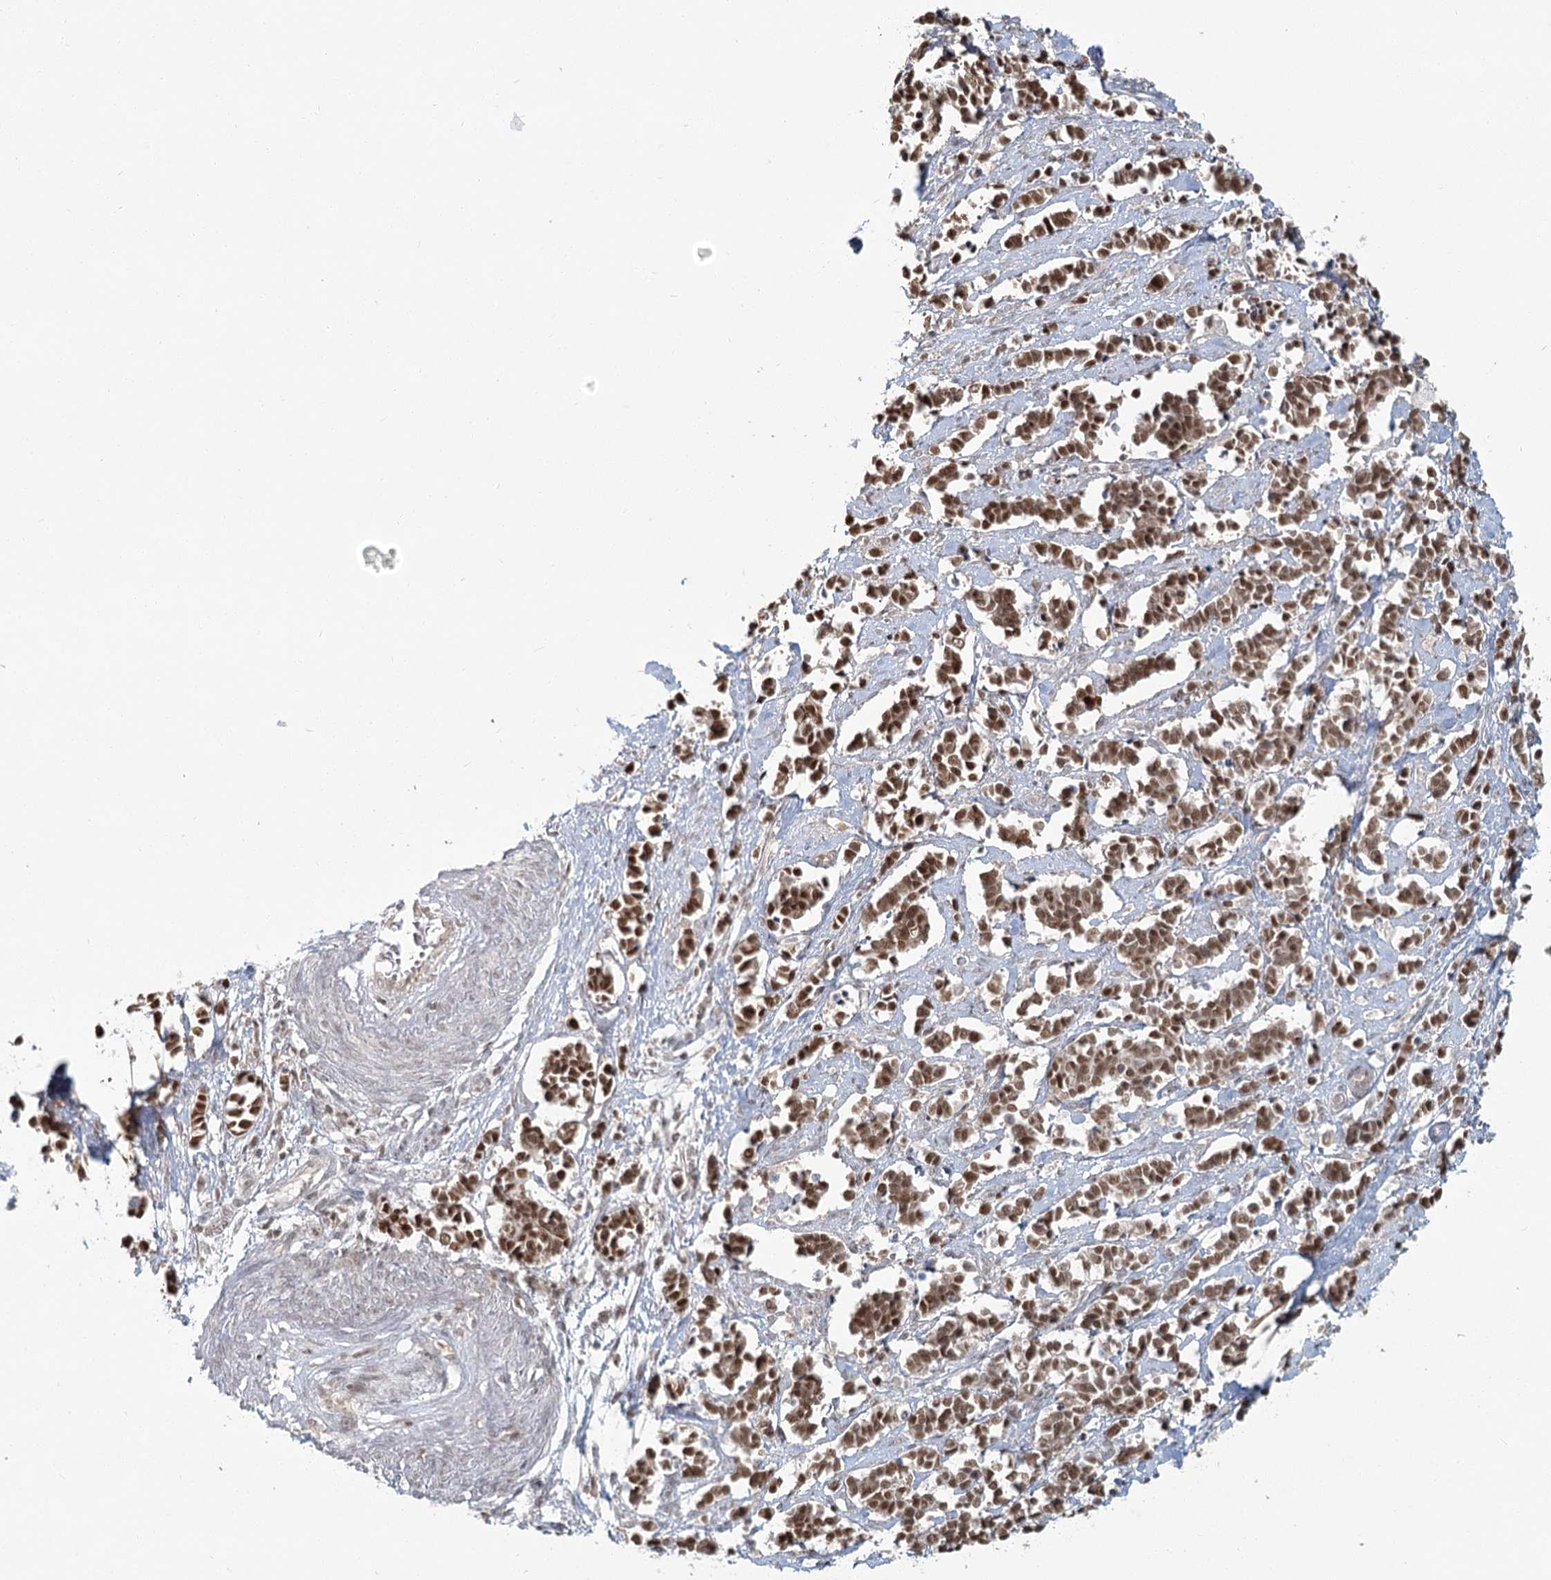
{"staining": {"intensity": "moderate", "quantity": ">75%", "location": "cytoplasmic/membranous"}, "tissue": "cervical cancer", "cell_type": "Tumor cells", "image_type": "cancer", "snomed": [{"axis": "morphology", "description": "Normal tissue, NOS"}, {"axis": "morphology", "description": "Squamous cell carcinoma, NOS"}, {"axis": "topography", "description": "Cervix"}], "caption": "This micrograph reveals cervical cancer stained with IHC to label a protein in brown. The cytoplasmic/membranous of tumor cells show moderate positivity for the protein. Nuclei are counter-stained blue.", "gene": "R3HCC1L", "patient": {"sex": "female", "age": 35}}